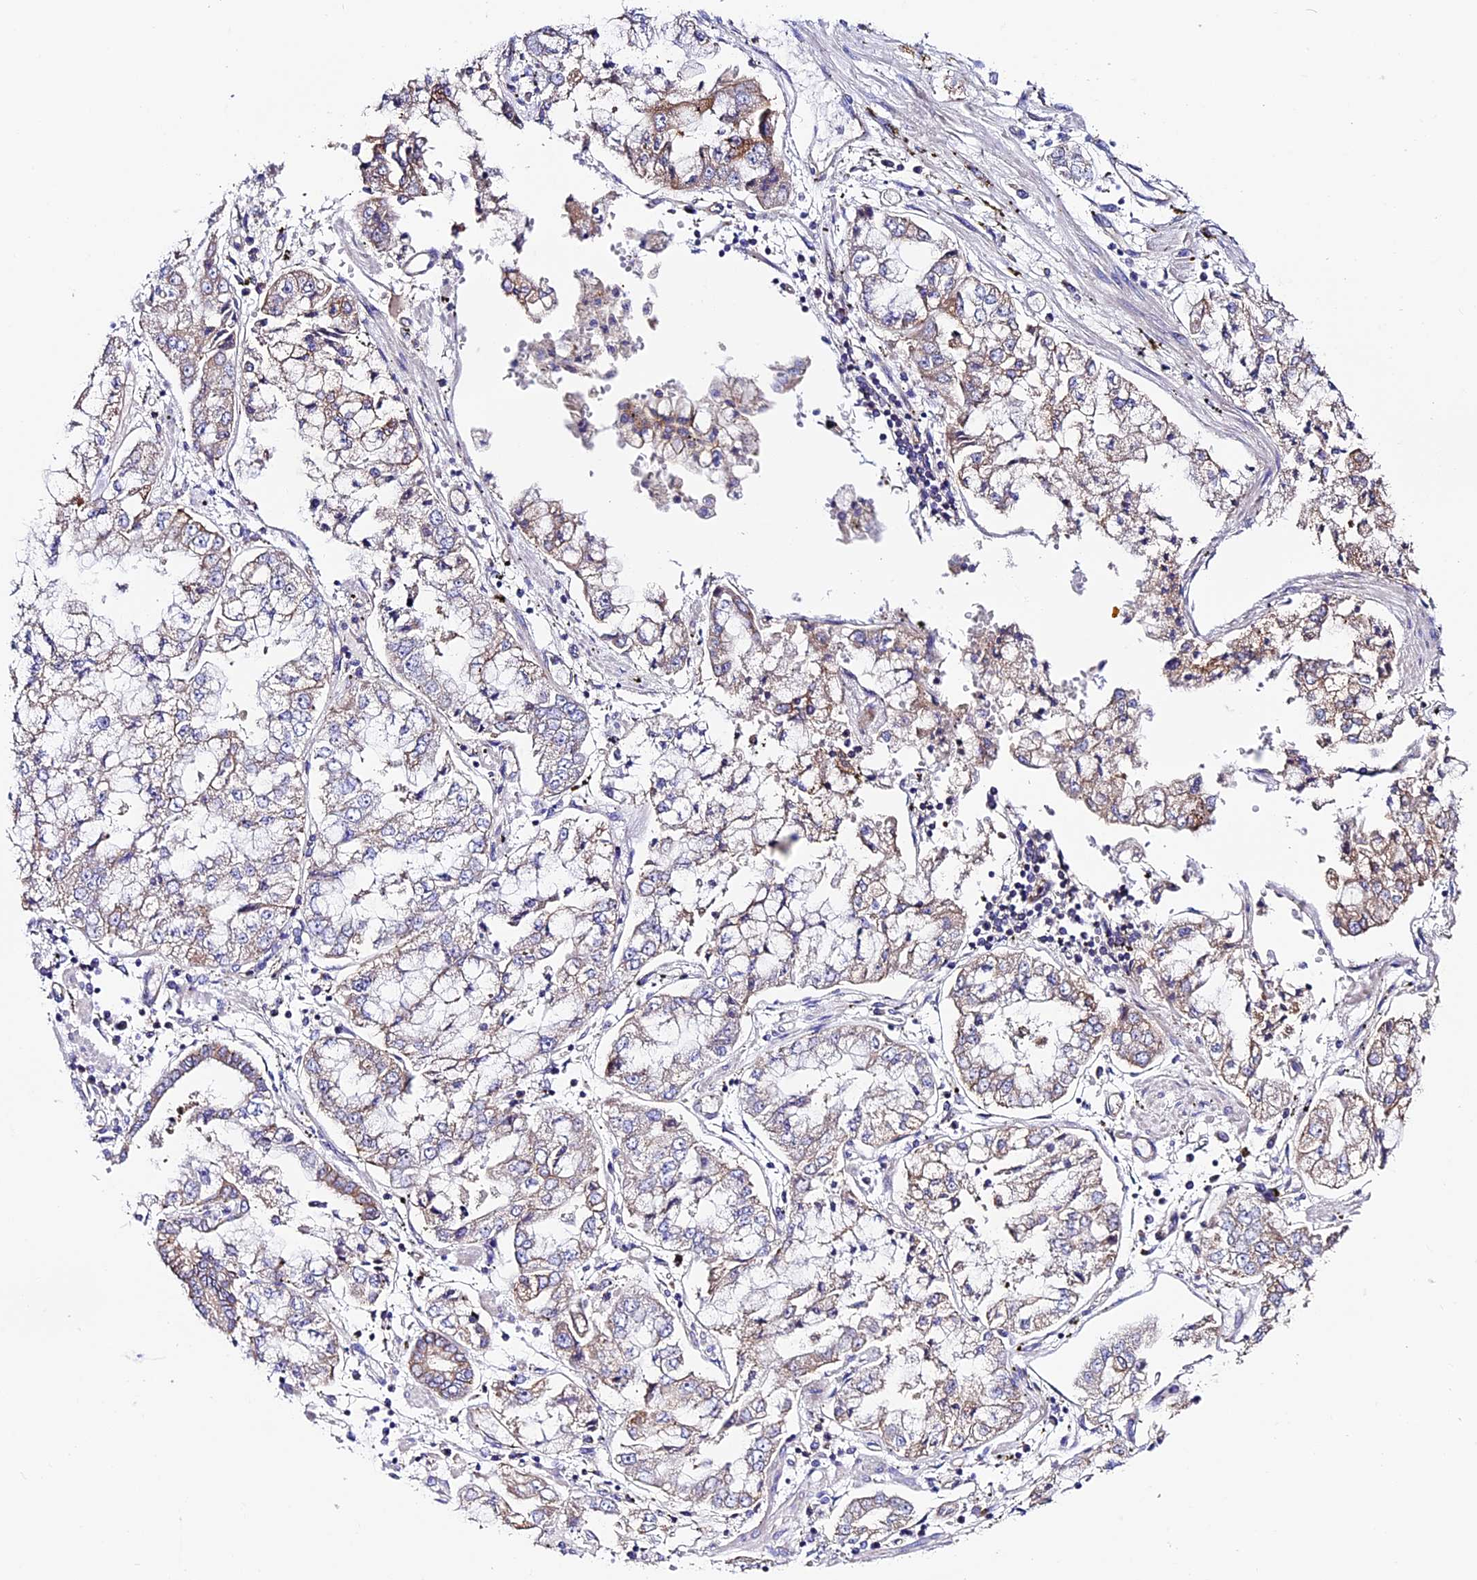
{"staining": {"intensity": "weak", "quantity": "25%-75%", "location": "cytoplasmic/membranous"}, "tissue": "stomach cancer", "cell_type": "Tumor cells", "image_type": "cancer", "snomed": [{"axis": "morphology", "description": "Adenocarcinoma, NOS"}, {"axis": "topography", "description": "Stomach"}], "caption": "Immunohistochemical staining of adenocarcinoma (stomach) shows low levels of weak cytoplasmic/membranous positivity in about 25%-75% of tumor cells.", "gene": "COMTD1", "patient": {"sex": "male", "age": 76}}